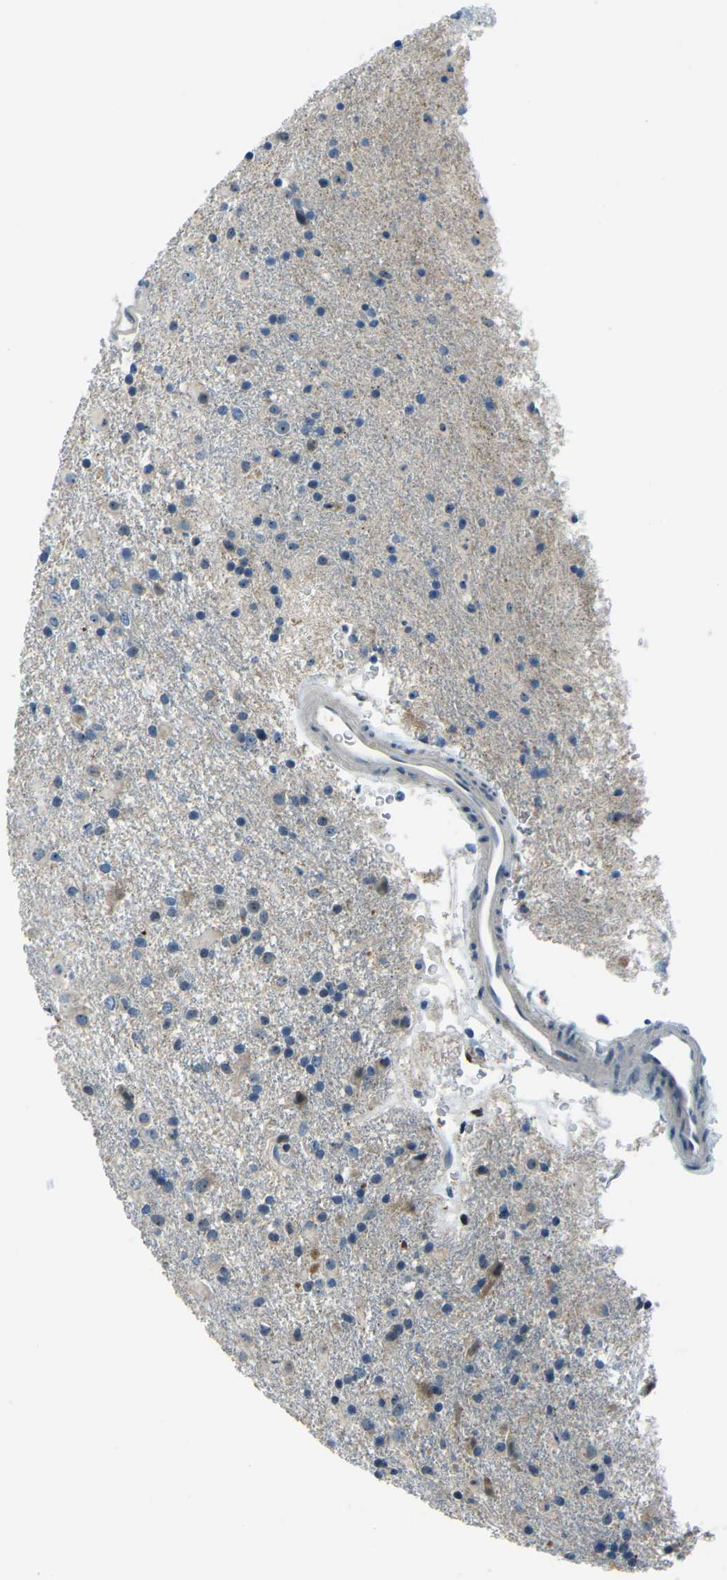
{"staining": {"intensity": "weak", "quantity": "<25%", "location": "cytoplasmic/membranous"}, "tissue": "glioma", "cell_type": "Tumor cells", "image_type": "cancer", "snomed": [{"axis": "morphology", "description": "Glioma, malignant, Low grade"}, {"axis": "topography", "description": "Brain"}], "caption": "Tumor cells show no significant expression in malignant glioma (low-grade). (DAB (3,3'-diaminobenzidine) immunohistochemistry visualized using brightfield microscopy, high magnification).", "gene": "RRP1", "patient": {"sex": "male", "age": 65}}